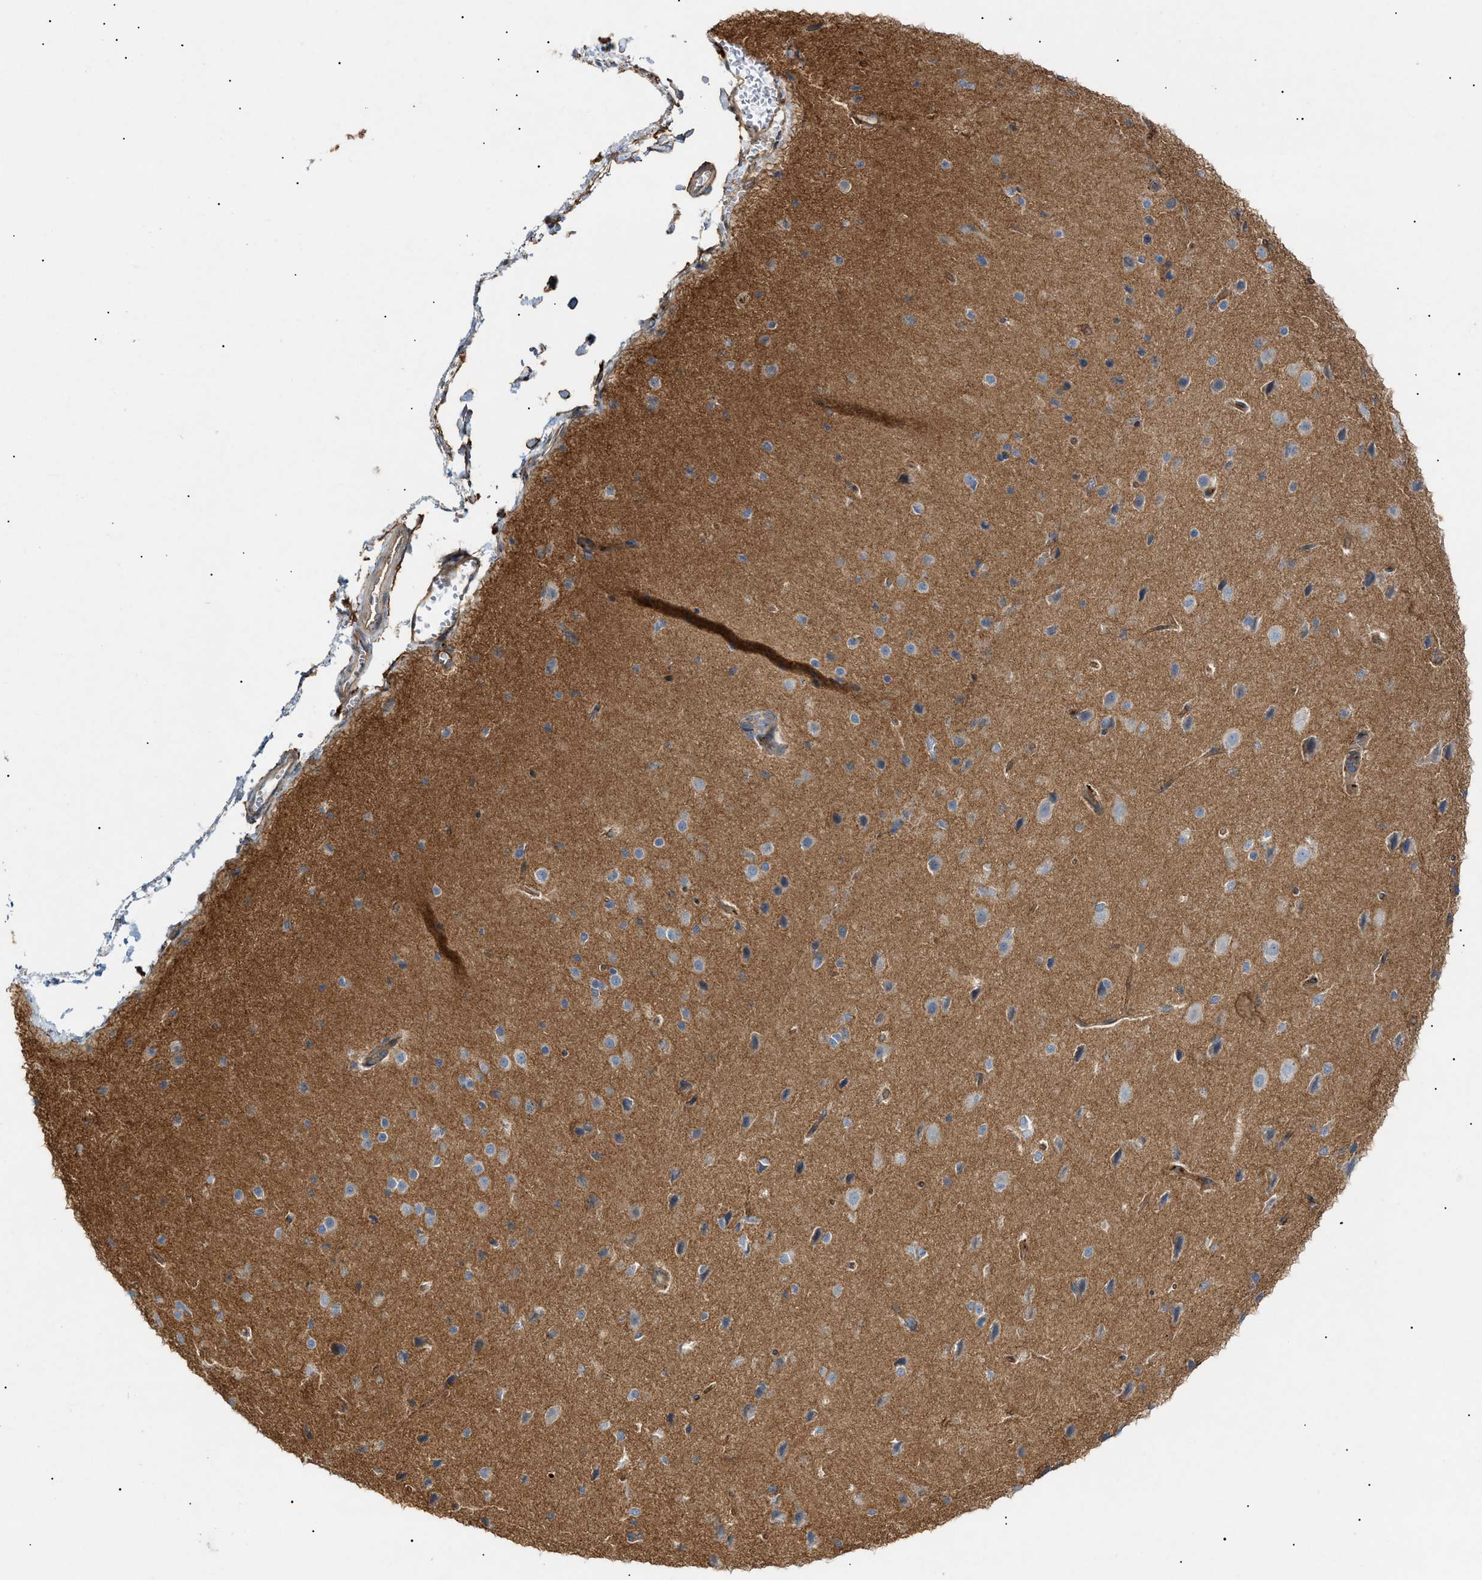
{"staining": {"intensity": "moderate", "quantity": ">75%", "location": "cytoplasmic/membranous"}, "tissue": "cerebral cortex", "cell_type": "Endothelial cells", "image_type": "normal", "snomed": [{"axis": "morphology", "description": "Normal tissue, NOS"}, {"axis": "morphology", "description": "Developmental malformation"}, {"axis": "topography", "description": "Cerebral cortex"}], "caption": "Immunohistochemistry of benign cerebral cortex demonstrates medium levels of moderate cytoplasmic/membranous expression in about >75% of endothelial cells.", "gene": "ZFHX2", "patient": {"sex": "female", "age": 30}}